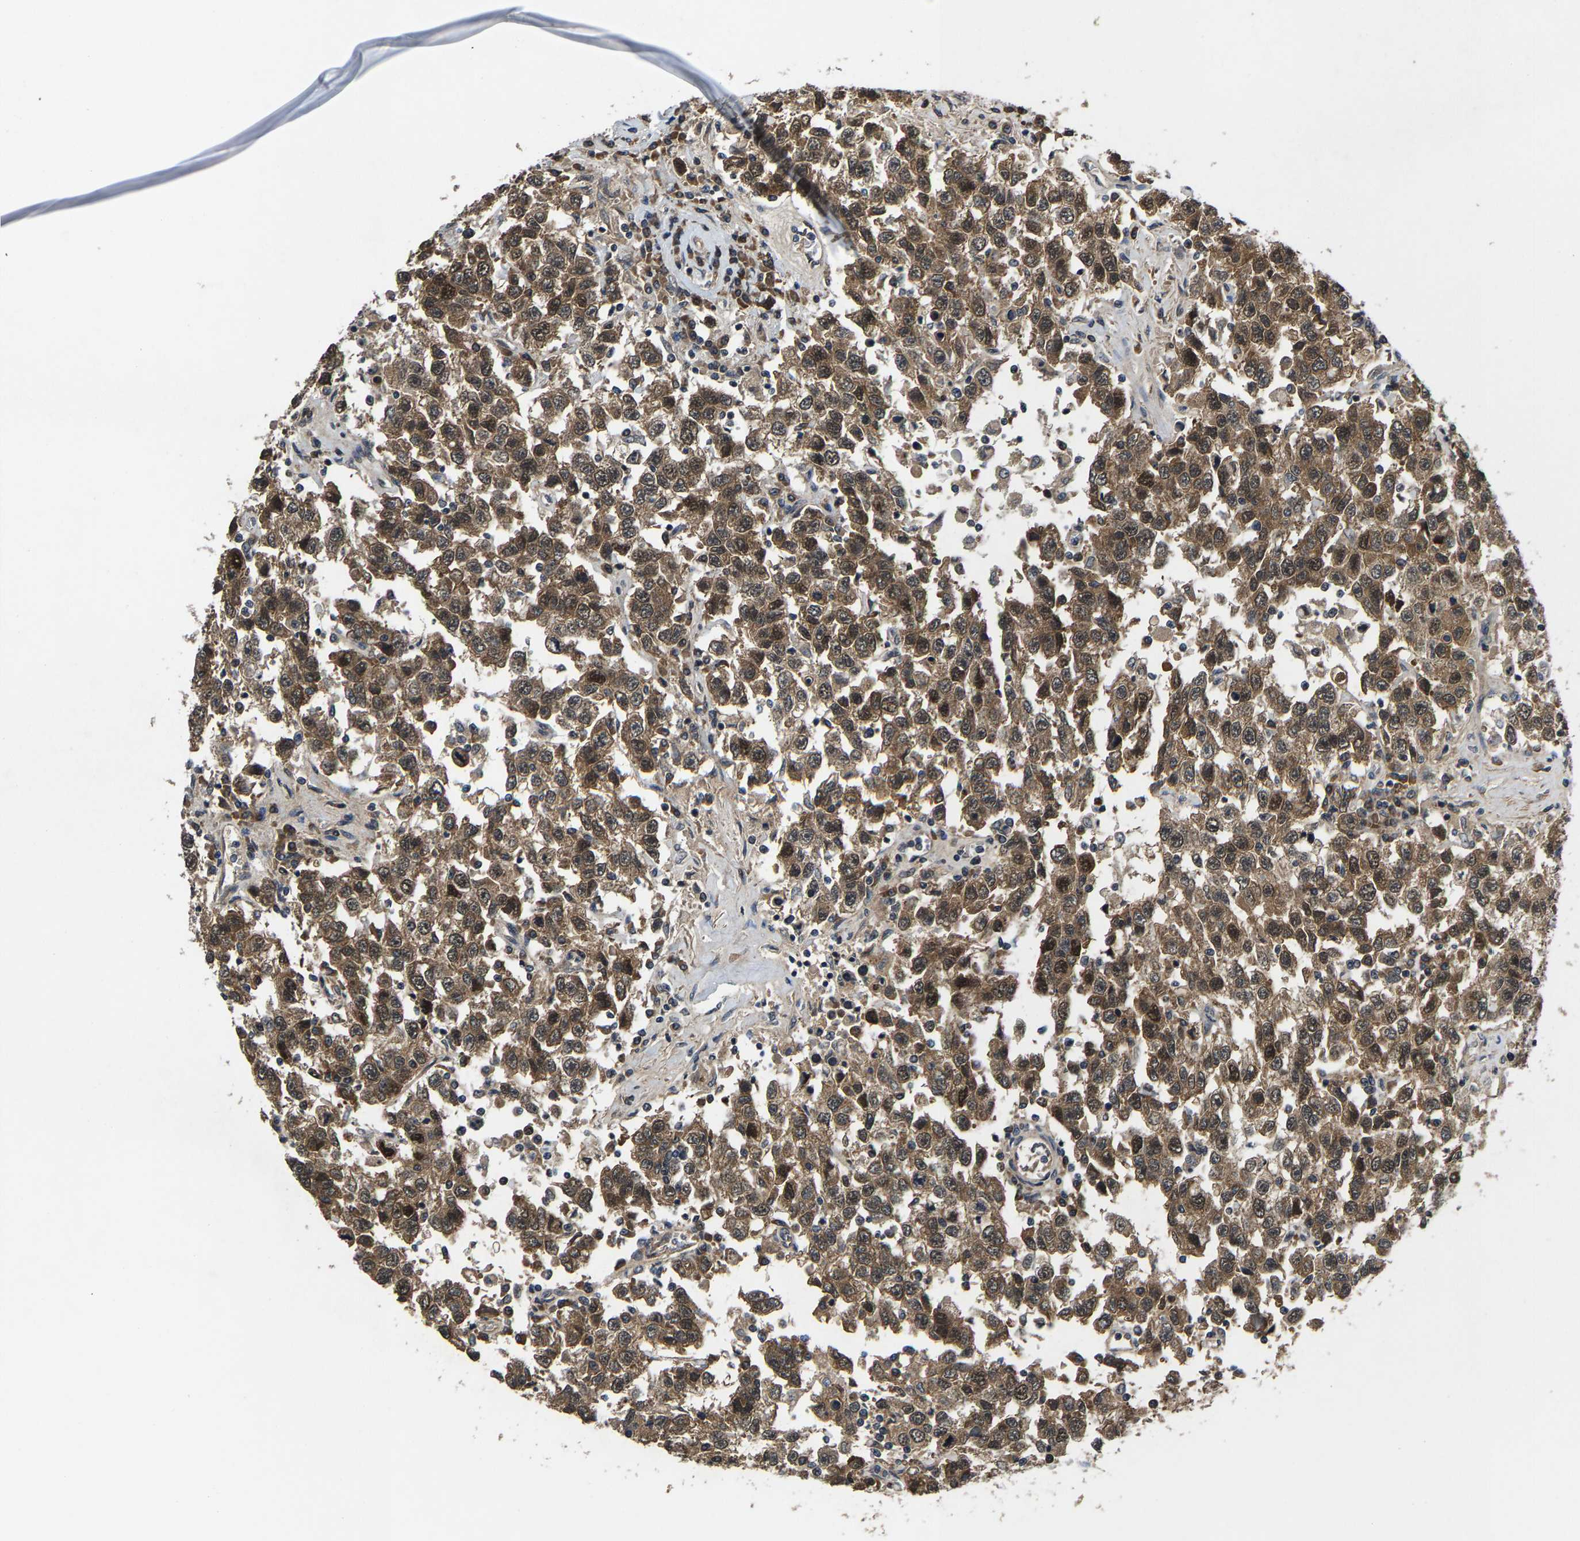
{"staining": {"intensity": "moderate", "quantity": ">75%", "location": "cytoplasmic/membranous,nuclear"}, "tissue": "testis cancer", "cell_type": "Tumor cells", "image_type": "cancer", "snomed": [{"axis": "morphology", "description": "Seminoma, NOS"}, {"axis": "topography", "description": "Testis"}], "caption": "Protein expression by immunohistochemistry (IHC) exhibits moderate cytoplasmic/membranous and nuclear positivity in about >75% of tumor cells in seminoma (testis). The protein of interest is shown in brown color, while the nuclei are stained blue.", "gene": "HUWE1", "patient": {"sex": "male", "age": 41}}